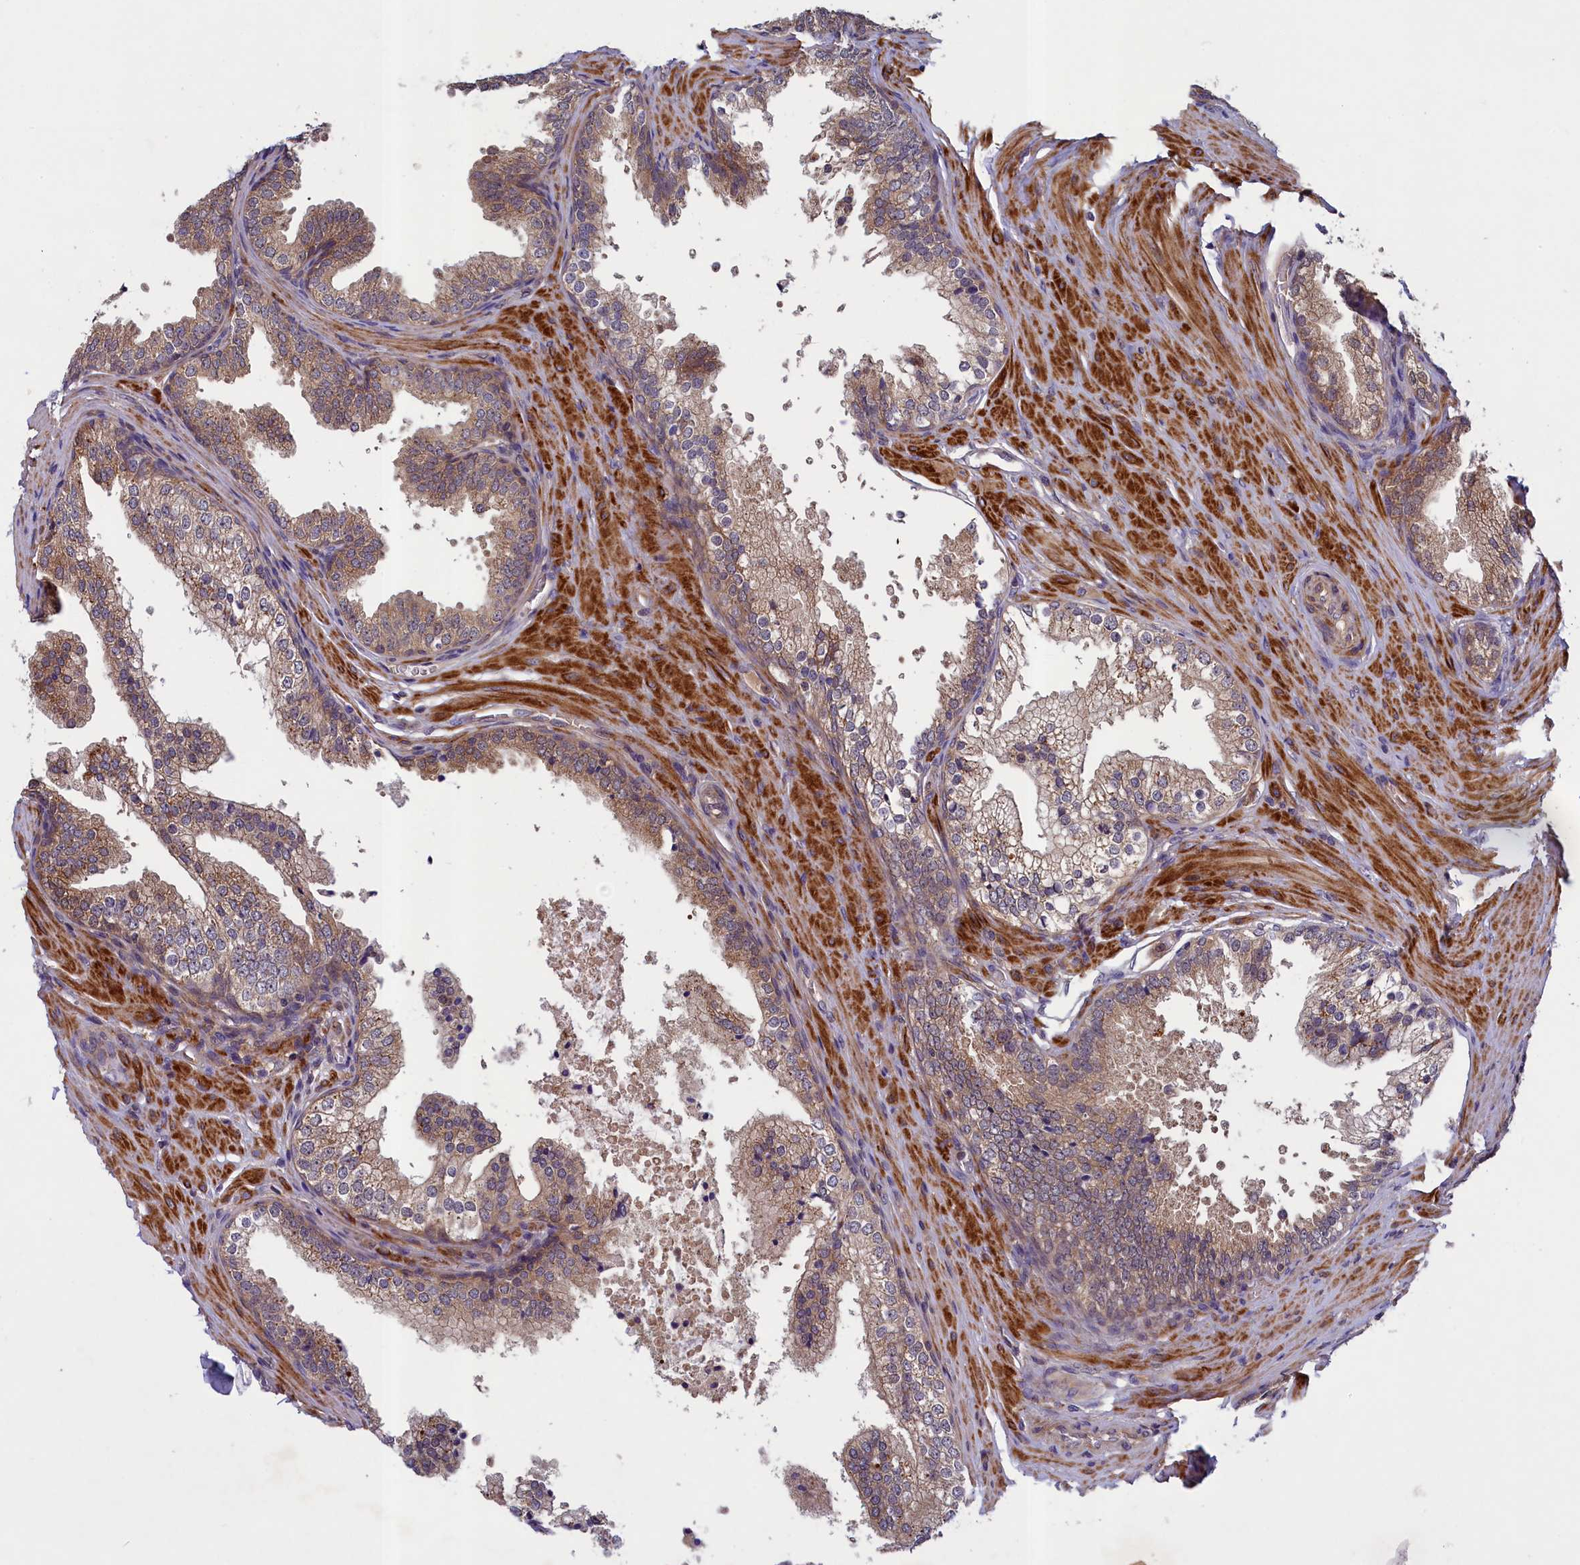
{"staining": {"intensity": "weak", "quantity": ">75%", "location": "cytoplasmic/membranous"}, "tissue": "prostate", "cell_type": "Glandular cells", "image_type": "normal", "snomed": [{"axis": "morphology", "description": "Normal tissue, NOS"}, {"axis": "topography", "description": "Prostate"}], "caption": "Weak cytoplasmic/membranous positivity is present in about >75% of glandular cells in unremarkable prostate. The staining was performed using DAB (3,3'-diaminobenzidine) to visualize the protein expression in brown, while the nuclei were stained in blue with hematoxylin (Magnification: 20x).", "gene": "NUBP1", "patient": {"sex": "male", "age": 60}}